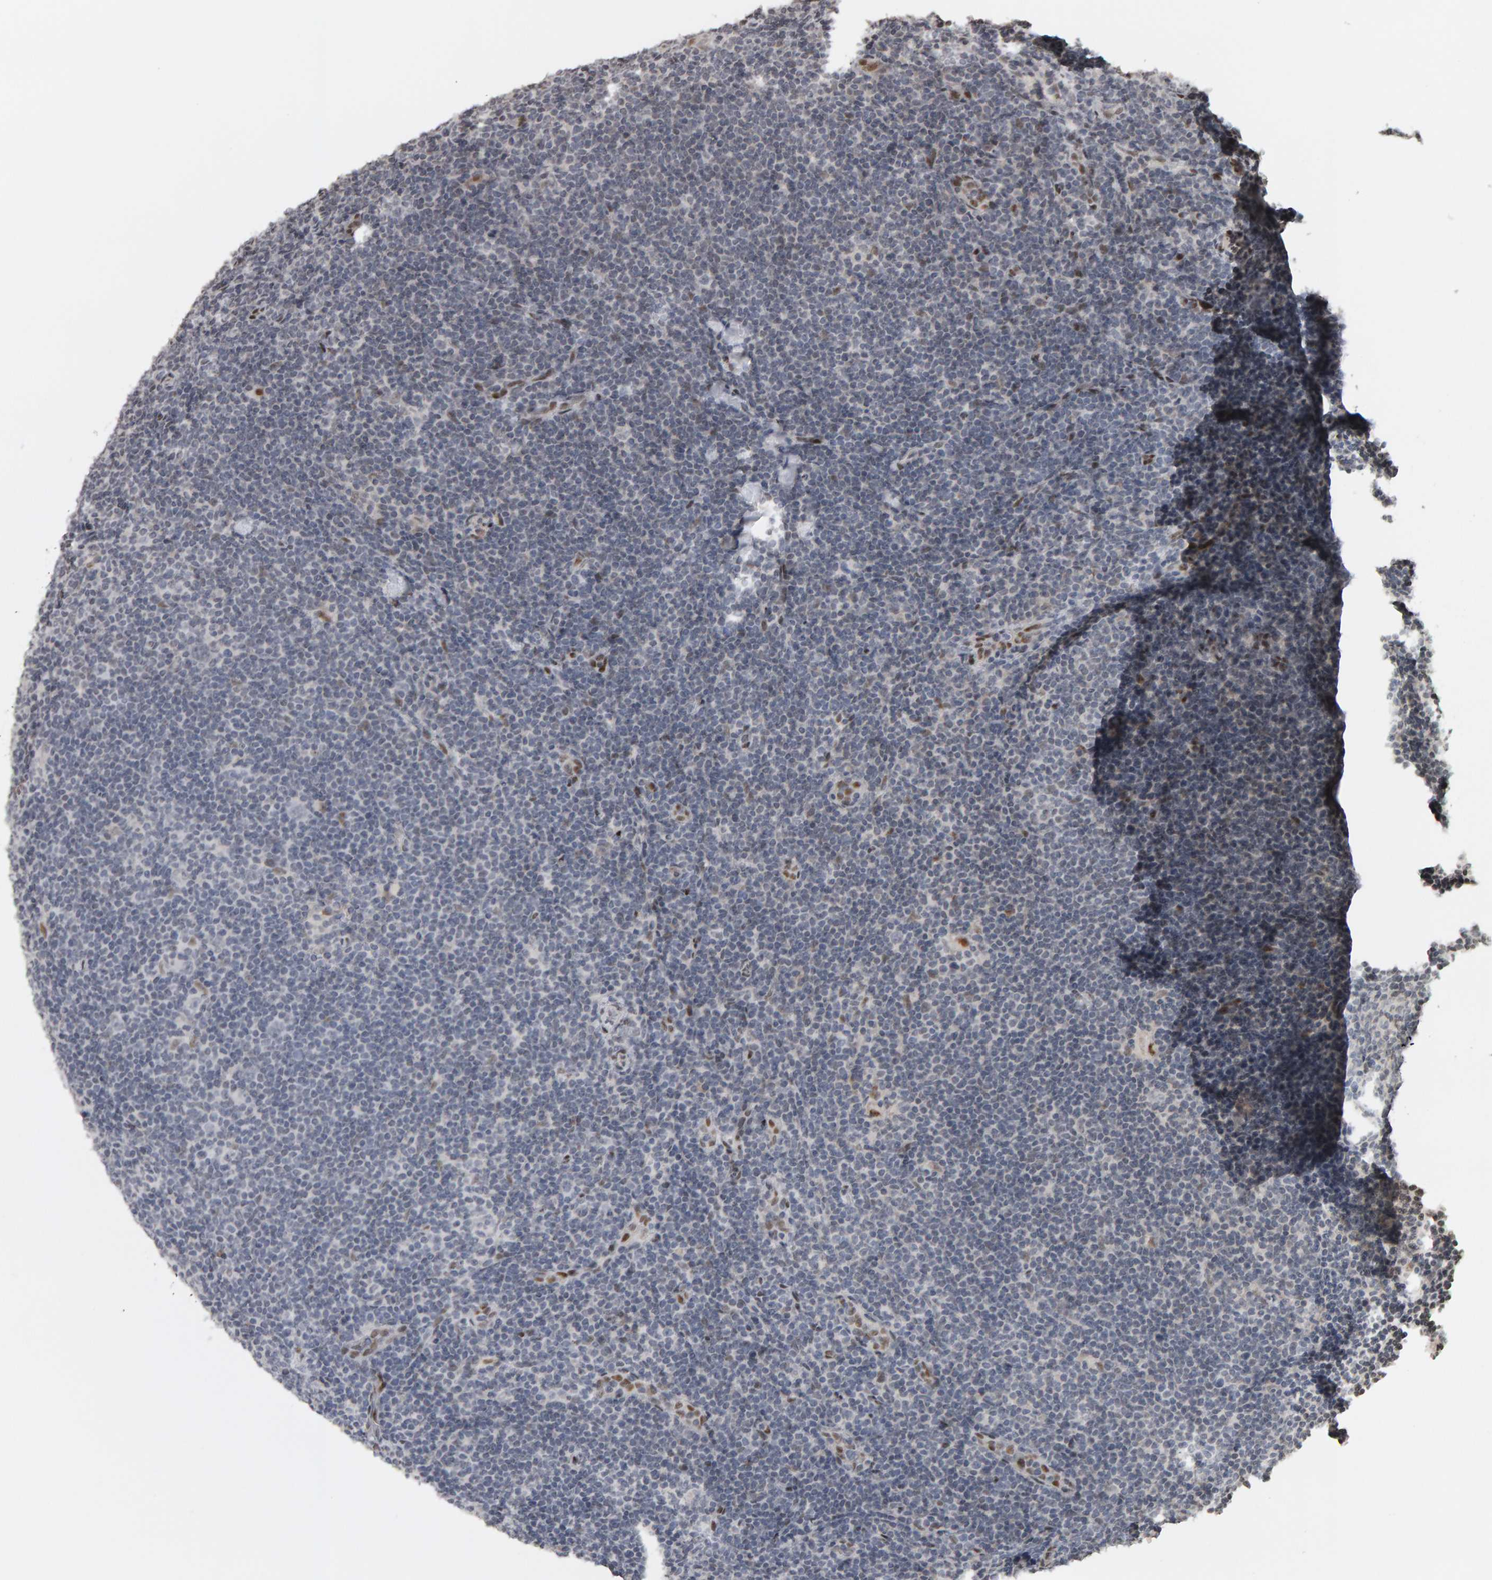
{"staining": {"intensity": "negative", "quantity": "none", "location": "none"}, "tissue": "lymphoma", "cell_type": "Tumor cells", "image_type": "cancer", "snomed": [{"axis": "morphology", "description": "Hodgkin's disease, NOS"}, {"axis": "topography", "description": "Lymph node"}], "caption": "A high-resolution histopathology image shows immunohistochemistry (IHC) staining of lymphoma, which exhibits no significant positivity in tumor cells.", "gene": "TRAM1", "patient": {"sex": "female", "age": 57}}